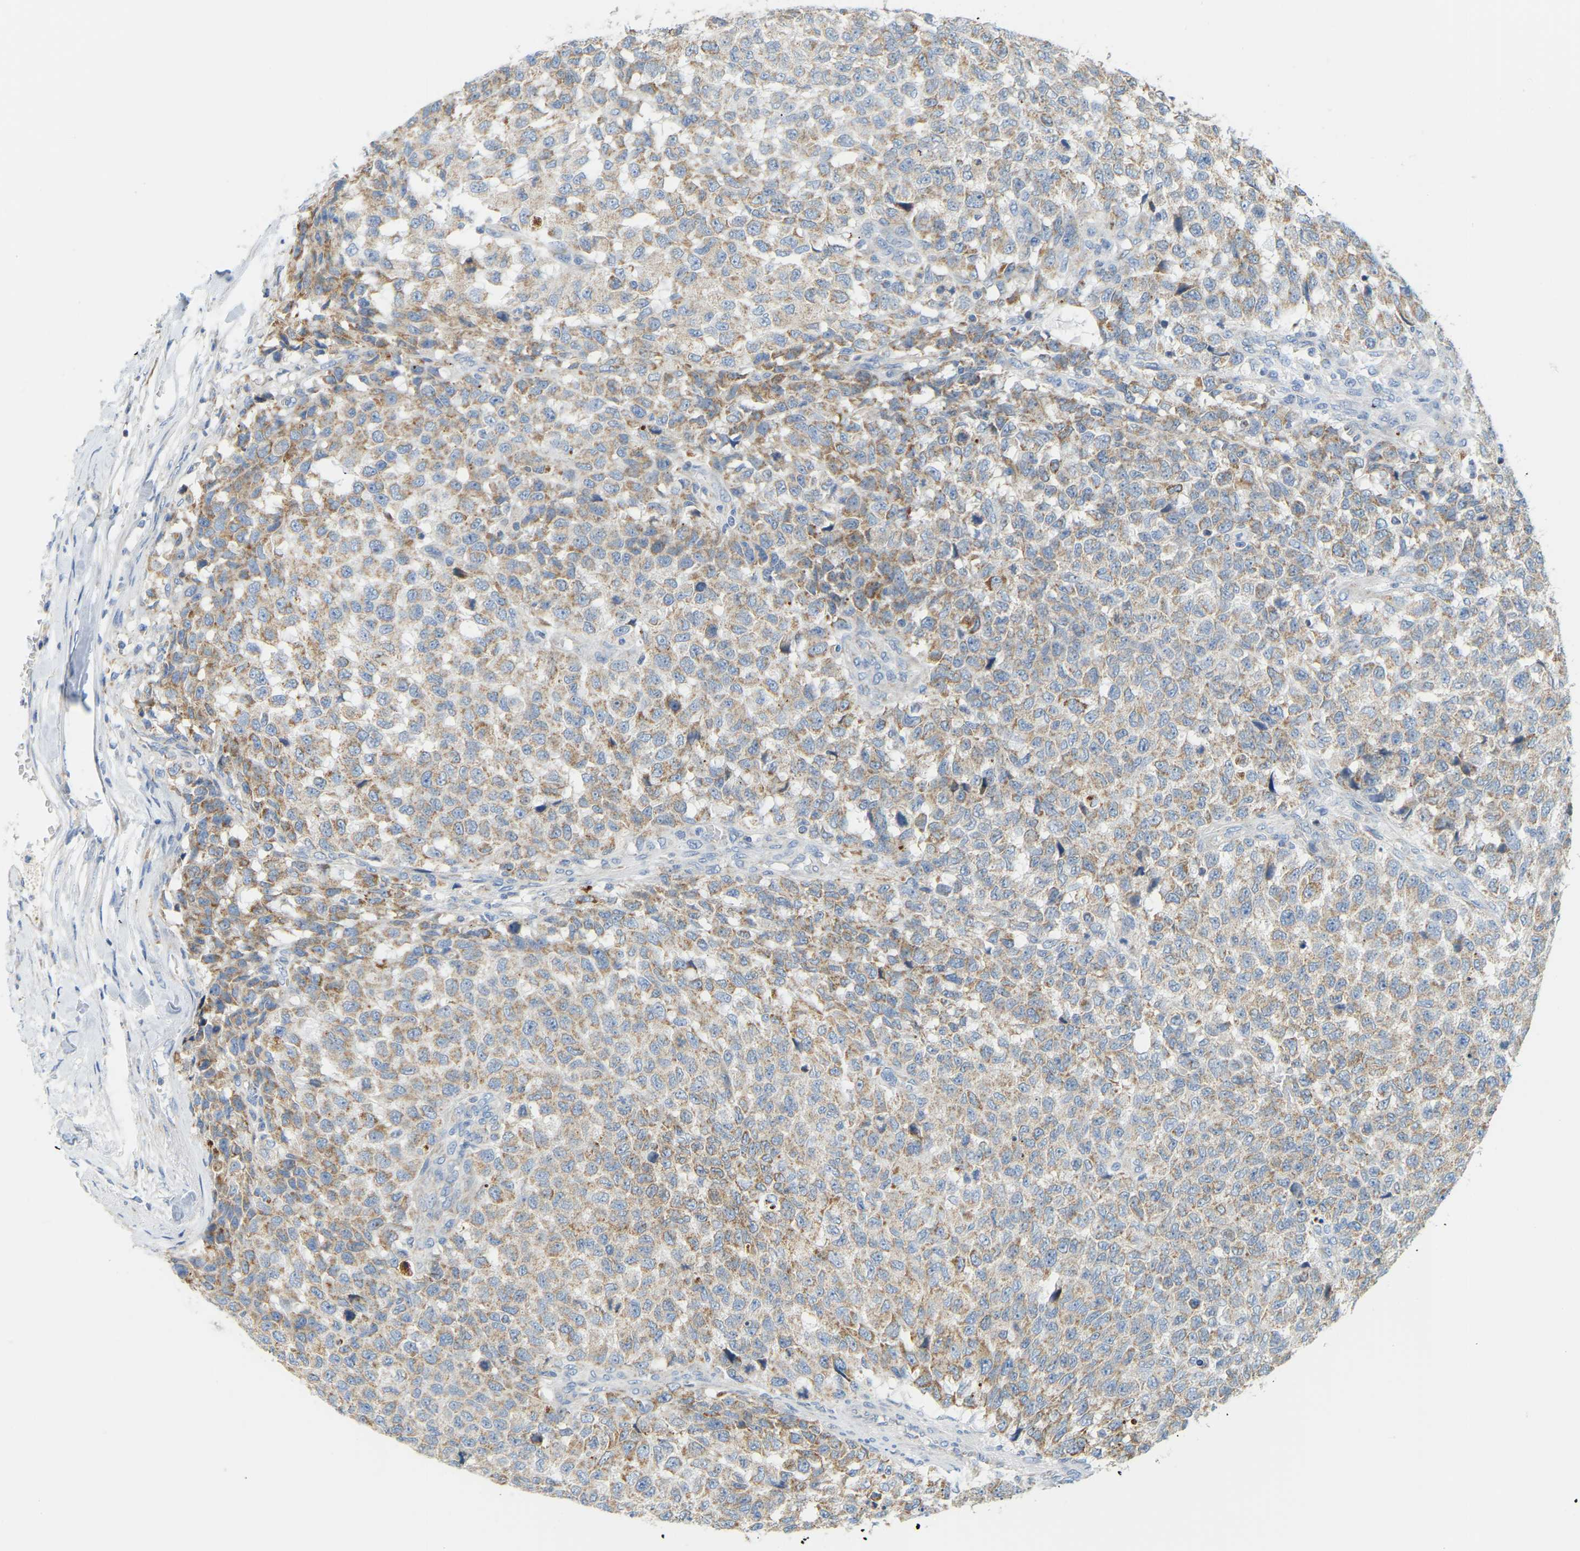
{"staining": {"intensity": "moderate", "quantity": "25%-75%", "location": "cytoplasmic/membranous"}, "tissue": "testis cancer", "cell_type": "Tumor cells", "image_type": "cancer", "snomed": [{"axis": "morphology", "description": "Seminoma, NOS"}, {"axis": "topography", "description": "Testis"}], "caption": "Testis seminoma stained for a protein (brown) displays moderate cytoplasmic/membranous positive expression in about 25%-75% of tumor cells.", "gene": "GDA", "patient": {"sex": "male", "age": 59}}